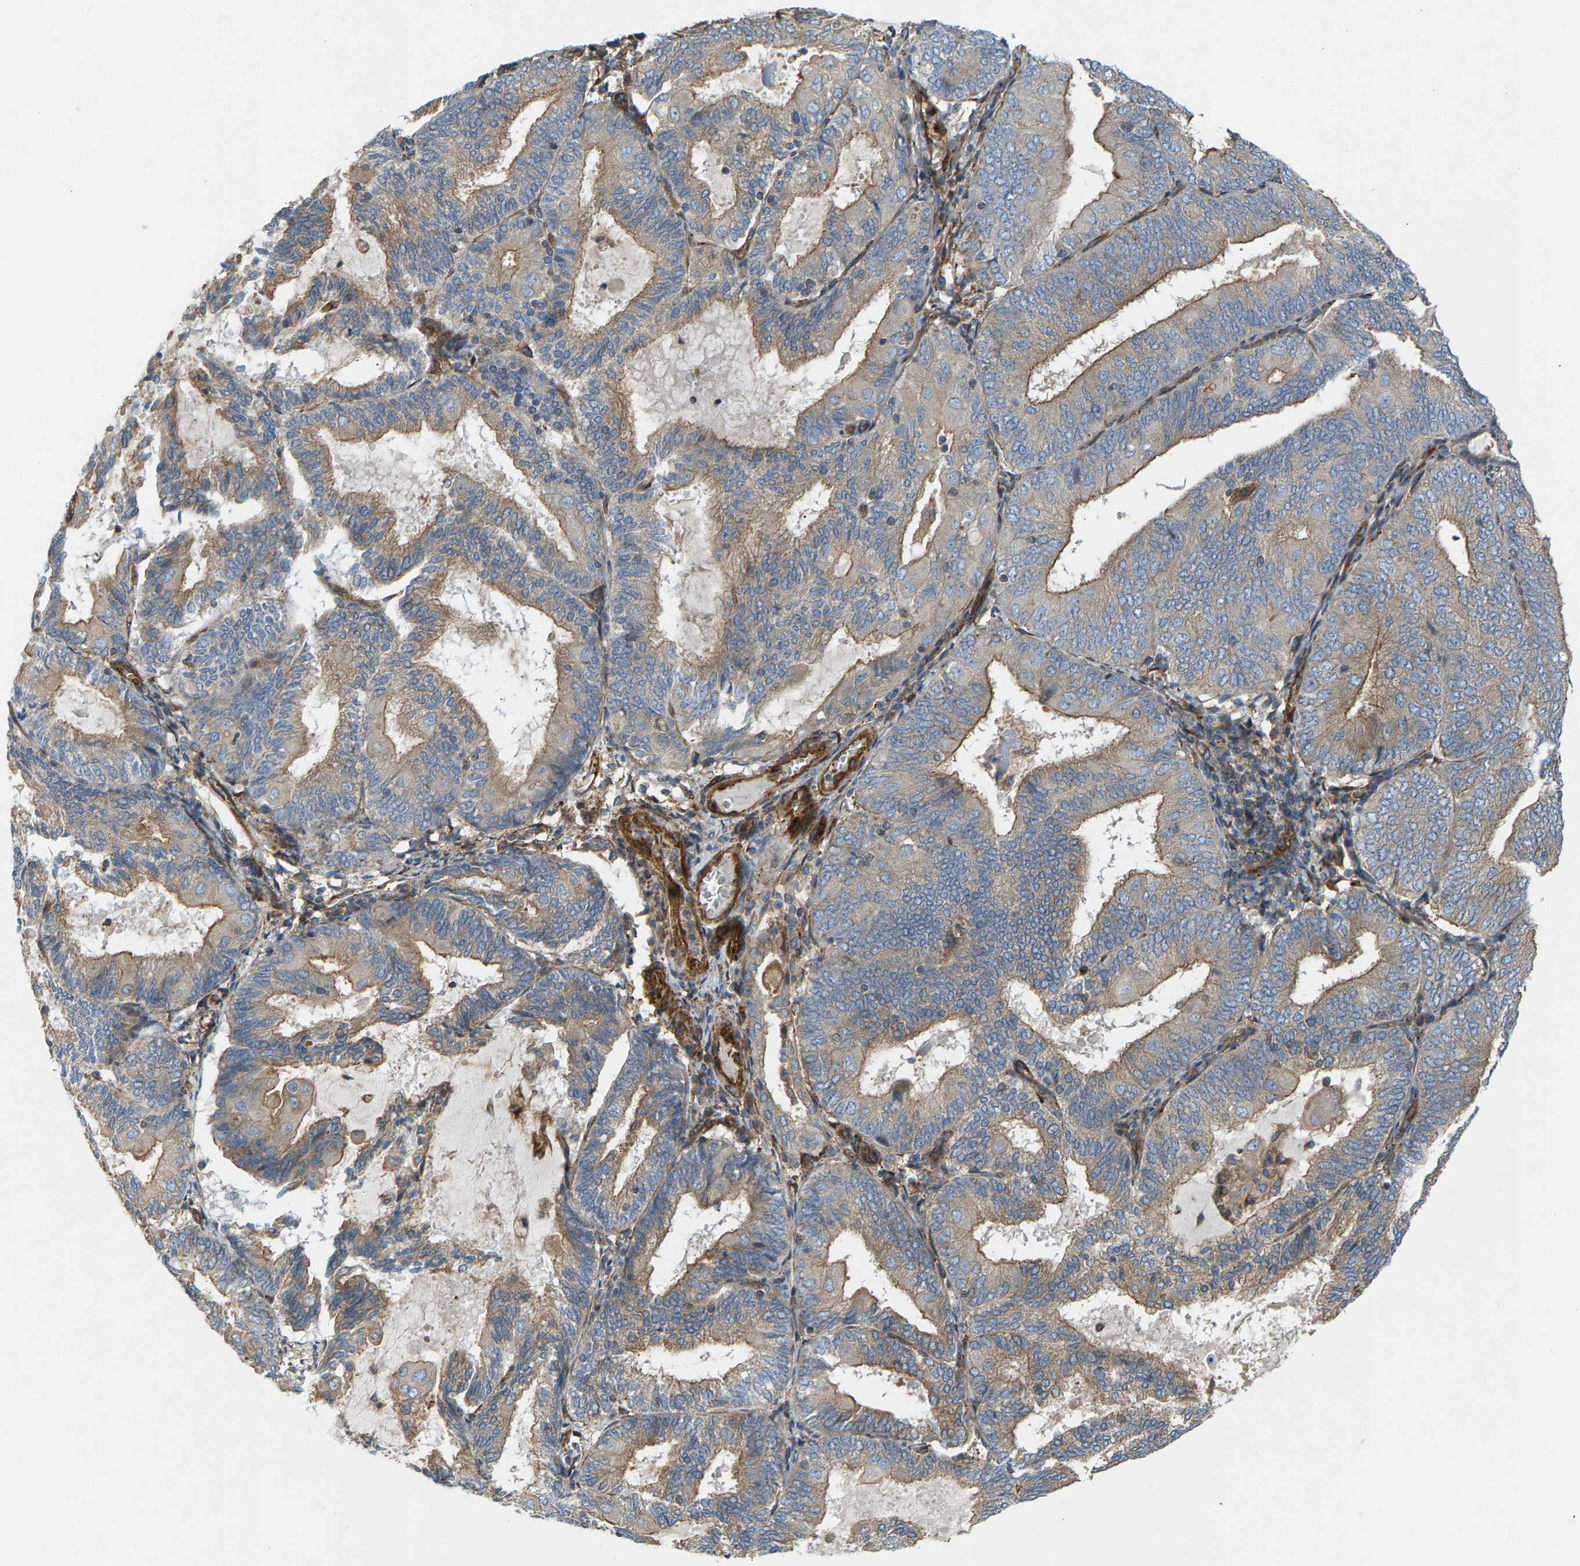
{"staining": {"intensity": "weak", "quantity": "25%-75%", "location": "cytoplasmic/membranous"}, "tissue": "endometrial cancer", "cell_type": "Tumor cells", "image_type": "cancer", "snomed": [{"axis": "morphology", "description": "Adenocarcinoma, NOS"}, {"axis": "topography", "description": "Endometrium"}], "caption": "Weak cytoplasmic/membranous staining for a protein is identified in approximately 25%-75% of tumor cells of endometrial cancer using immunohistochemistry.", "gene": "PDCL", "patient": {"sex": "female", "age": 81}}